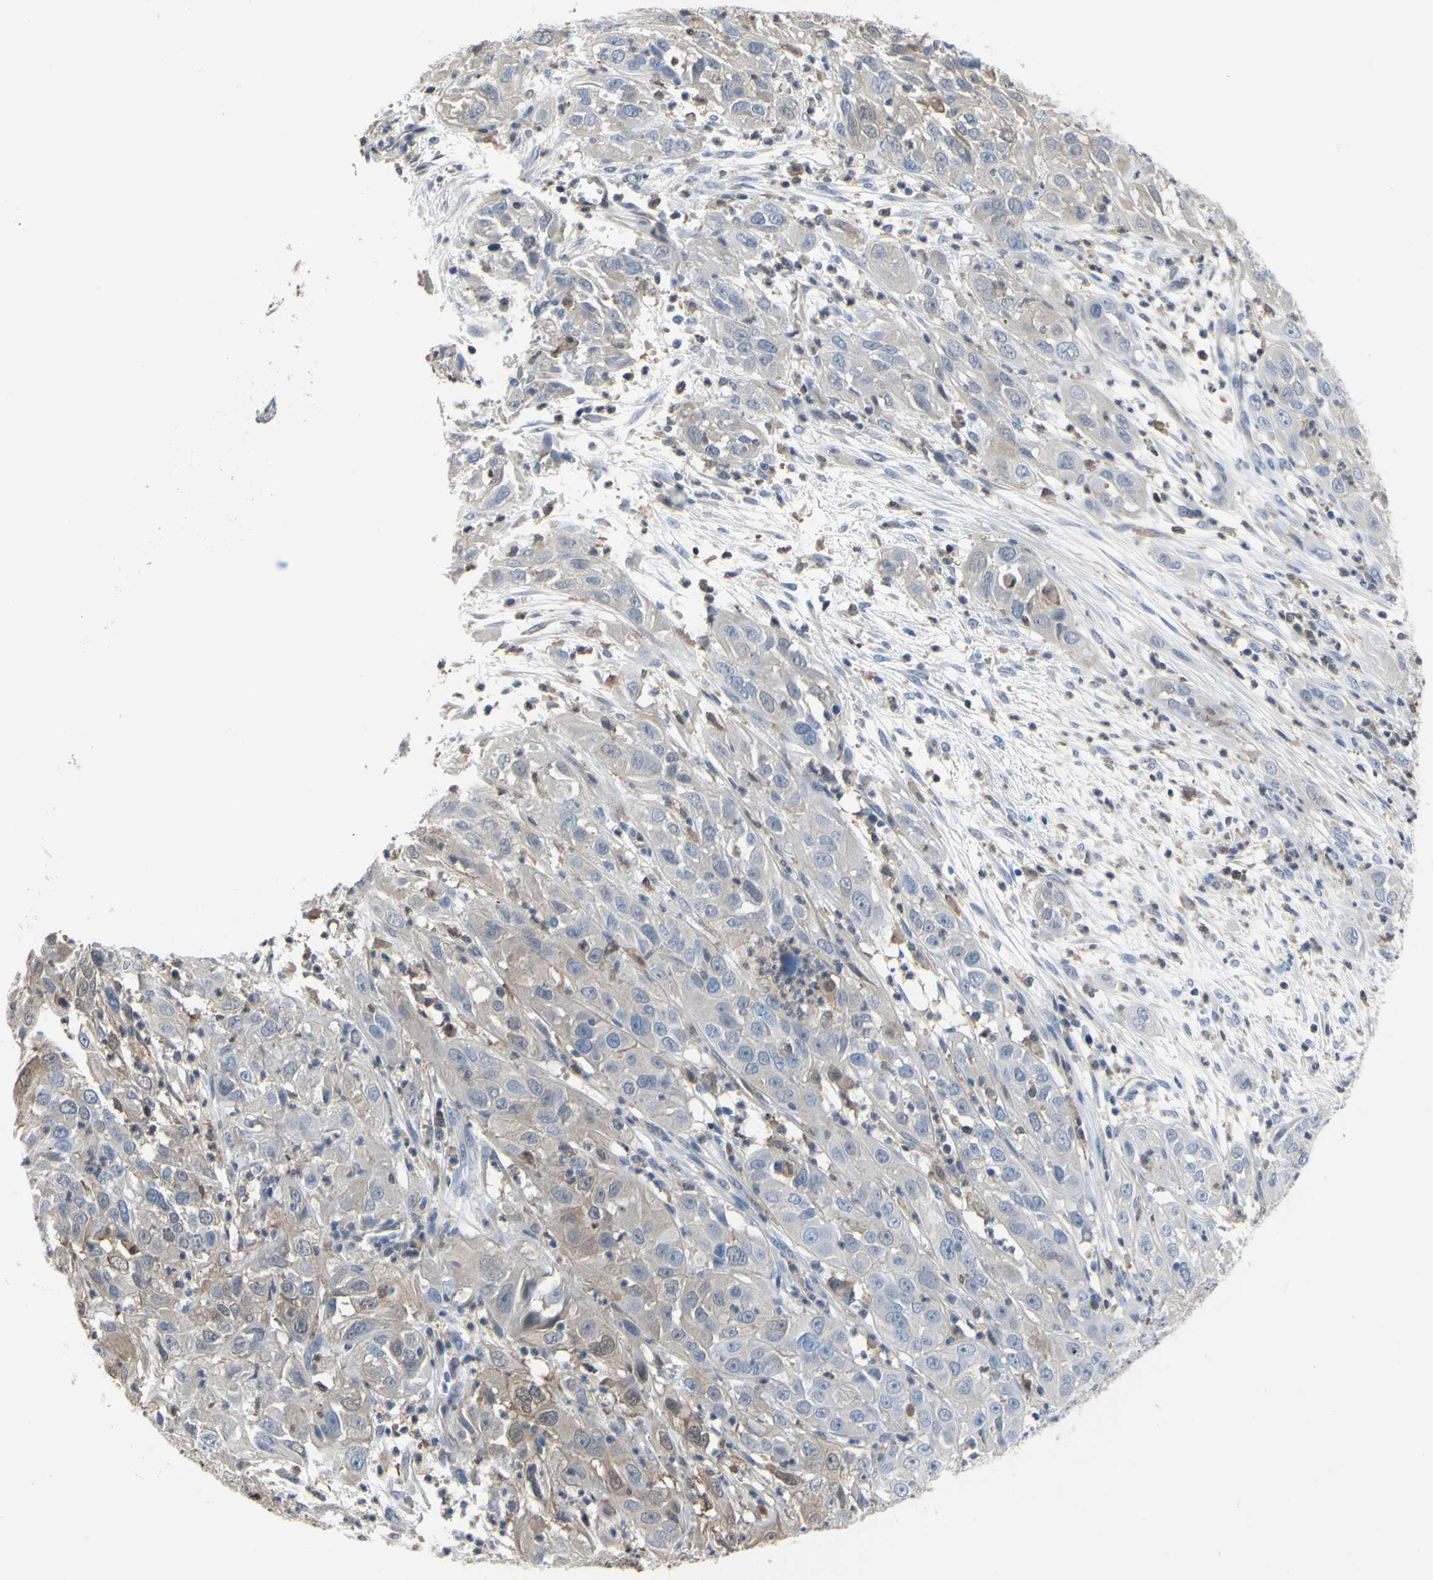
{"staining": {"intensity": "weak", "quantity": "25%-75%", "location": "cytoplasmic/membranous"}, "tissue": "cervical cancer", "cell_type": "Tumor cells", "image_type": "cancer", "snomed": [{"axis": "morphology", "description": "Squamous cell carcinoma, NOS"}, {"axis": "topography", "description": "Cervix"}], "caption": "Immunohistochemistry (IHC) histopathology image of neoplastic tissue: human cervical cancer (squamous cell carcinoma) stained using immunohistochemistry (IHC) demonstrates low levels of weak protein expression localized specifically in the cytoplasmic/membranous of tumor cells, appearing as a cytoplasmic/membranous brown color.", "gene": "UPK3B", "patient": {"sex": "female", "age": 32}}